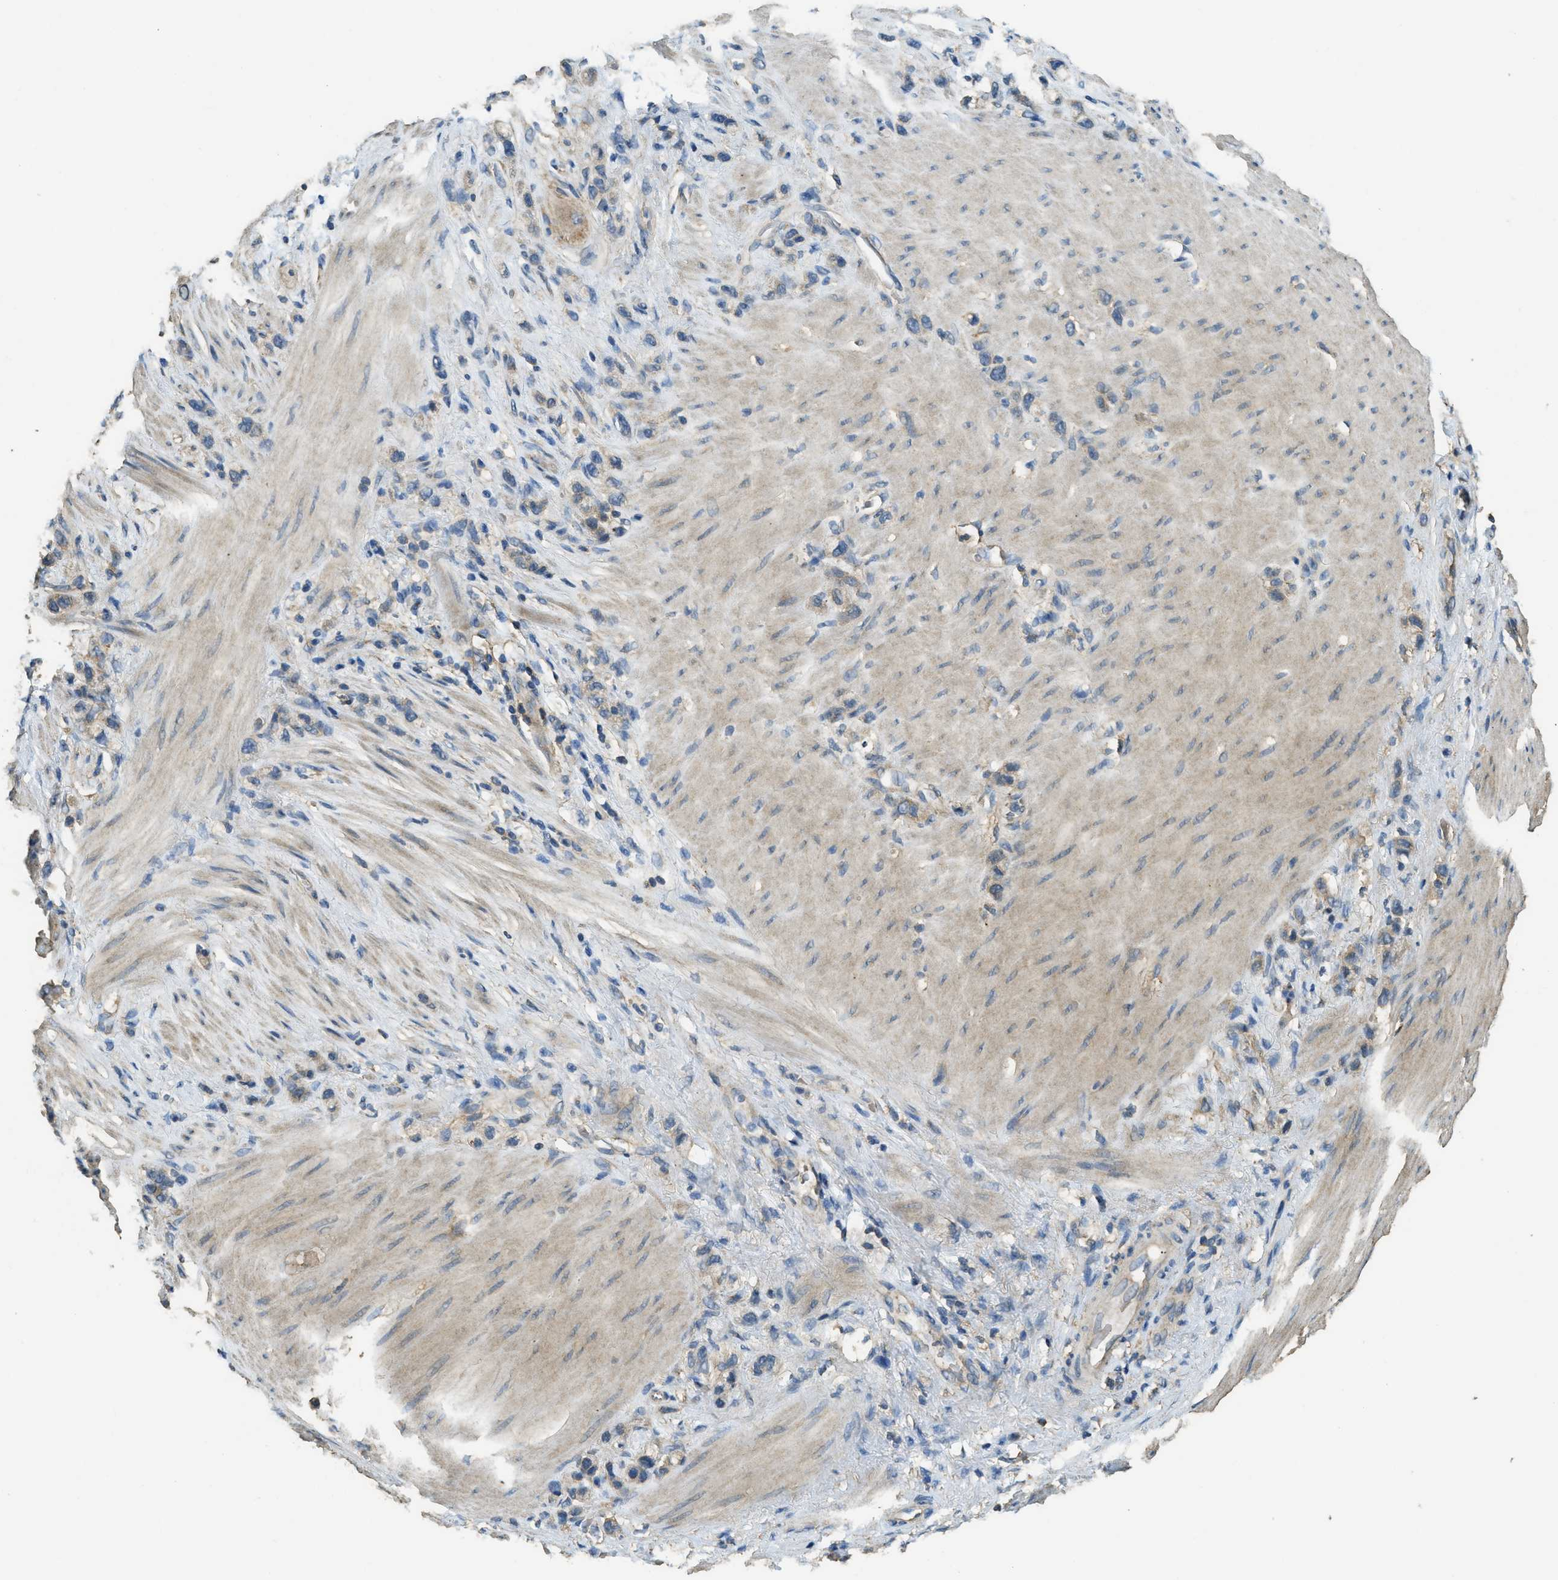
{"staining": {"intensity": "moderate", "quantity": "<25%", "location": "cytoplasmic/membranous"}, "tissue": "stomach cancer", "cell_type": "Tumor cells", "image_type": "cancer", "snomed": [{"axis": "morphology", "description": "Normal tissue, NOS"}, {"axis": "morphology", "description": "Adenocarcinoma, NOS"}, {"axis": "morphology", "description": "Adenocarcinoma, High grade"}, {"axis": "topography", "description": "Stomach, upper"}, {"axis": "topography", "description": "Stomach"}], "caption": "Immunohistochemical staining of human stomach adenocarcinoma (high-grade) reveals low levels of moderate cytoplasmic/membranous expression in approximately <25% of tumor cells.", "gene": "CD276", "patient": {"sex": "female", "age": 65}}